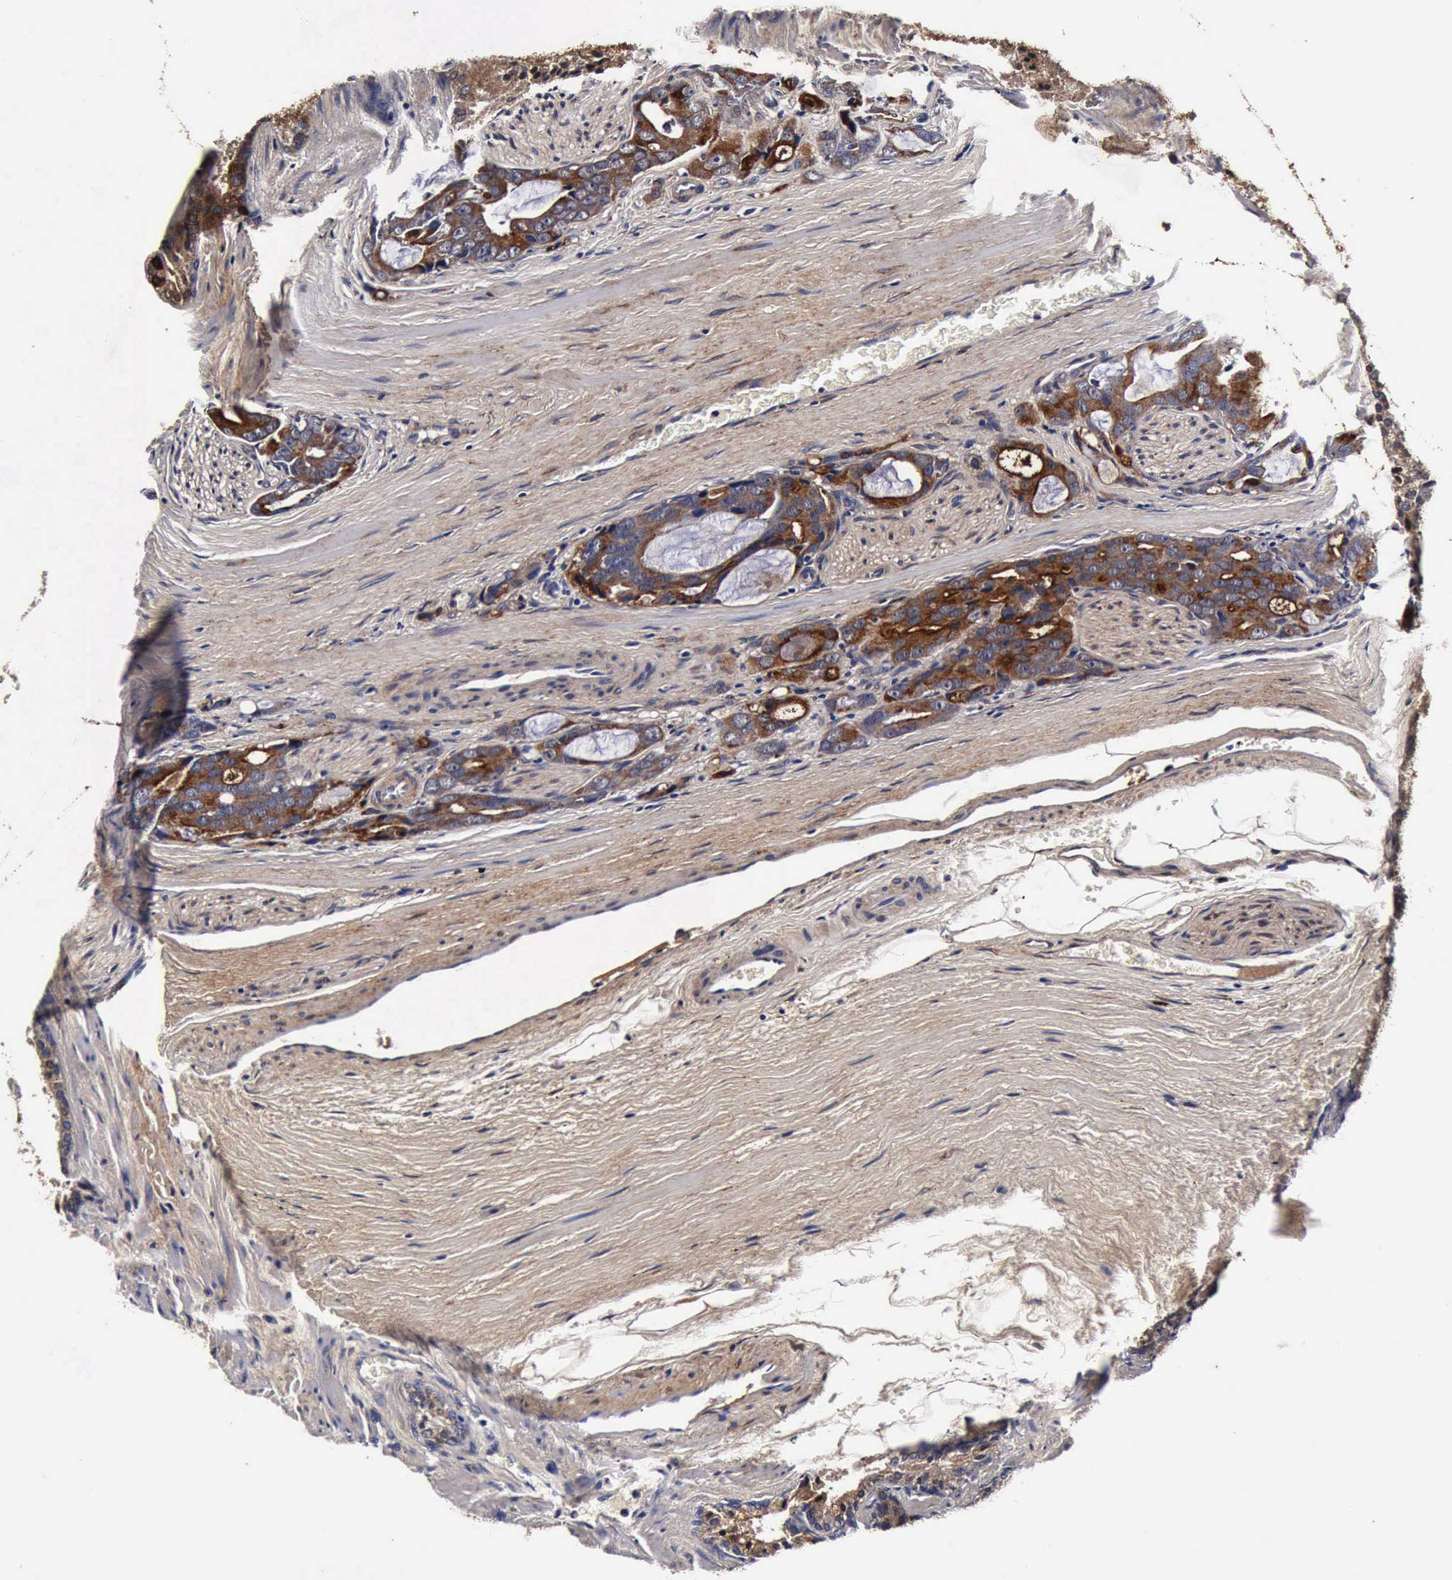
{"staining": {"intensity": "strong", "quantity": ">75%", "location": "cytoplasmic/membranous"}, "tissue": "prostate cancer", "cell_type": "Tumor cells", "image_type": "cancer", "snomed": [{"axis": "morphology", "description": "Adenocarcinoma, Low grade"}, {"axis": "topography", "description": "Prostate"}], "caption": "Immunohistochemistry (IHC) of human prostate cancer shows high levels of strong cytoplasmic/membranous positivity in about >75% of tumor cells. The protein is stained brown, and the nuclei are stained in blue (DAB IHC with brightfield microscopy, high magnification).", "gene": "CST3", "patient": {"sex": "male", "age": 69}}